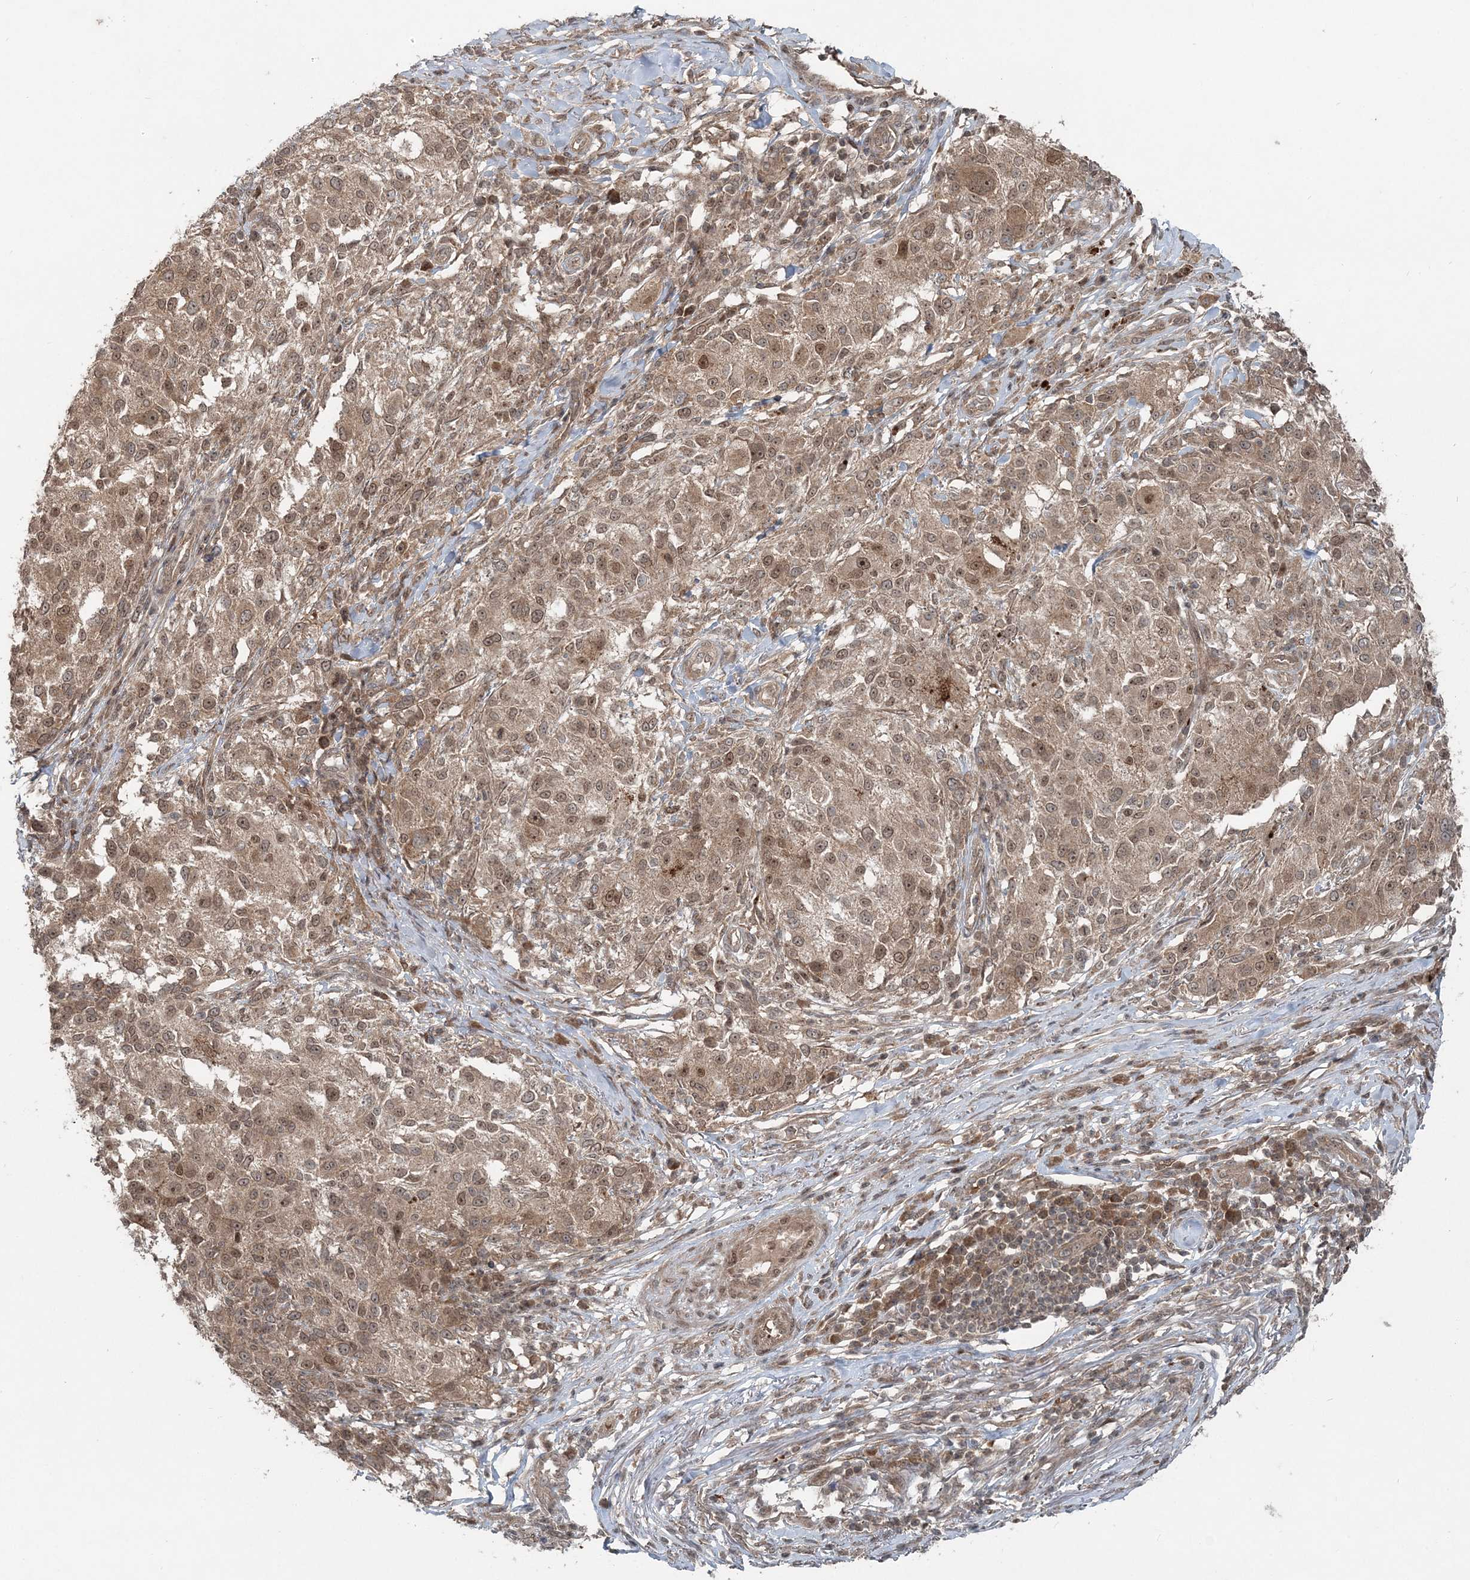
{"staining": {"intensity": "weak", "quantity": ">75%", "location": "cytoplasmic/membranous,nuclear"}, "tissue": "melanoma", "cell_type": "Tumor cells", "image_type": "cancer", "snomed": [{"axis": "morphology", "description": "Necrosis, NOS"}, {"axis": "morphology", "description": "Malignant melanoma, NOS"}, {"axis": "topography", "description": "Skin"}], "caption": "Immunohistochemical staining of human malignant melanoma exhibits low levels of weak cytoplasmic/membranous and nuclear protein expression in approximately >75% of tumor cells.", "gene": "FBXL17", "patient": {"sex": "female", "age": 87}}